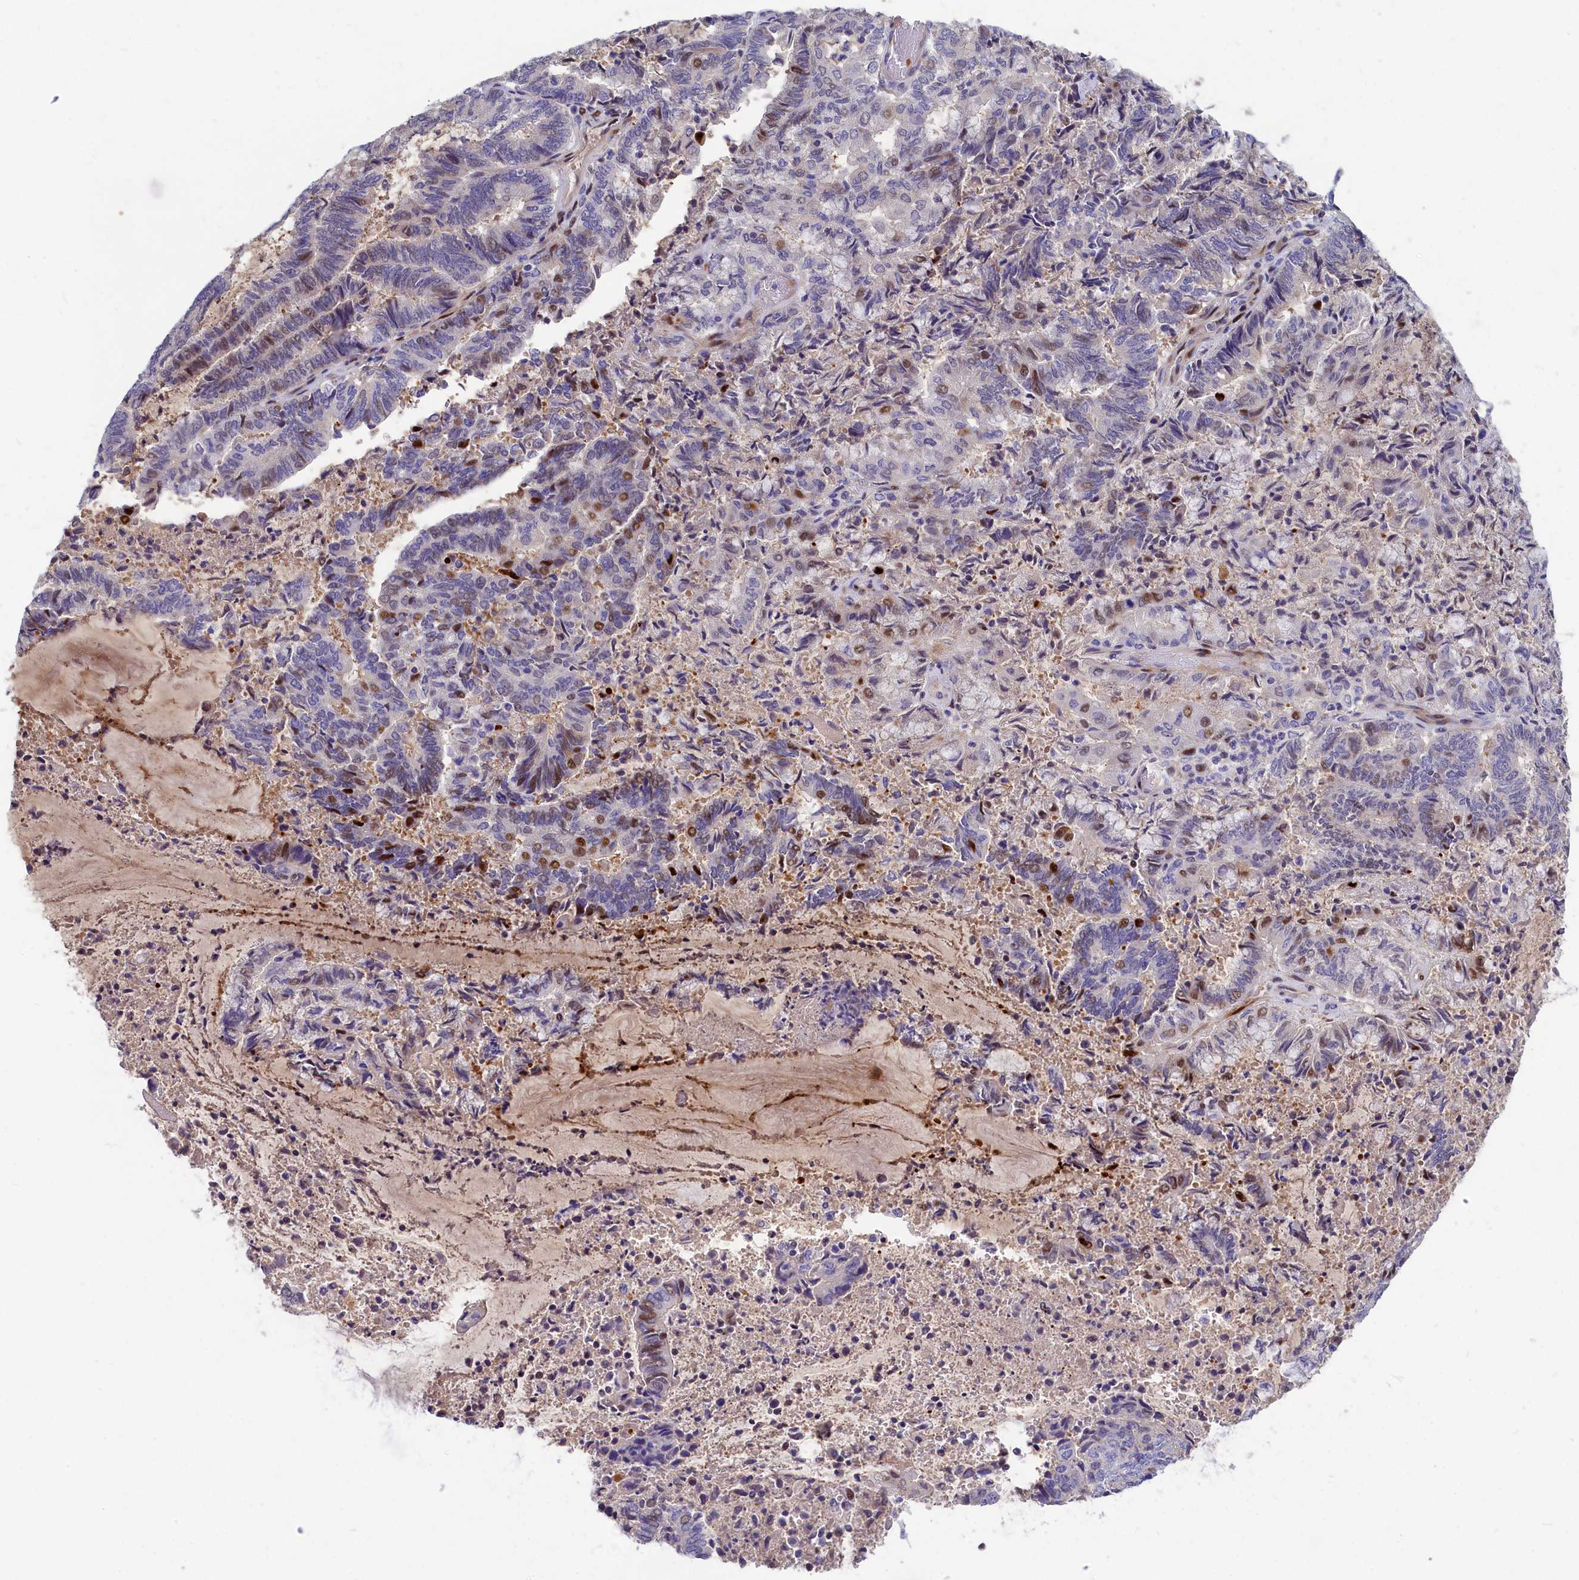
{"staining": {"intensity": "strong", "quantity": "<25%", "location": "nuclear"}, "tissue": "endometrial cancer", "cell_type": "Tumor cells", "image_type": "cancer", "snomed": [{"axis": "morphology", "description": "Adenocarcinoma, NOS"}, {"axis": "topography", "description": "Endometrium"}], "caption": "Endometrial adenocarcinoma stained for a protein (brown) shows strong nuclear positive expression in approximately <25% of tumor cells.", "gene": "NKPD1", "patient": {"sex": "female", "age": 80}}